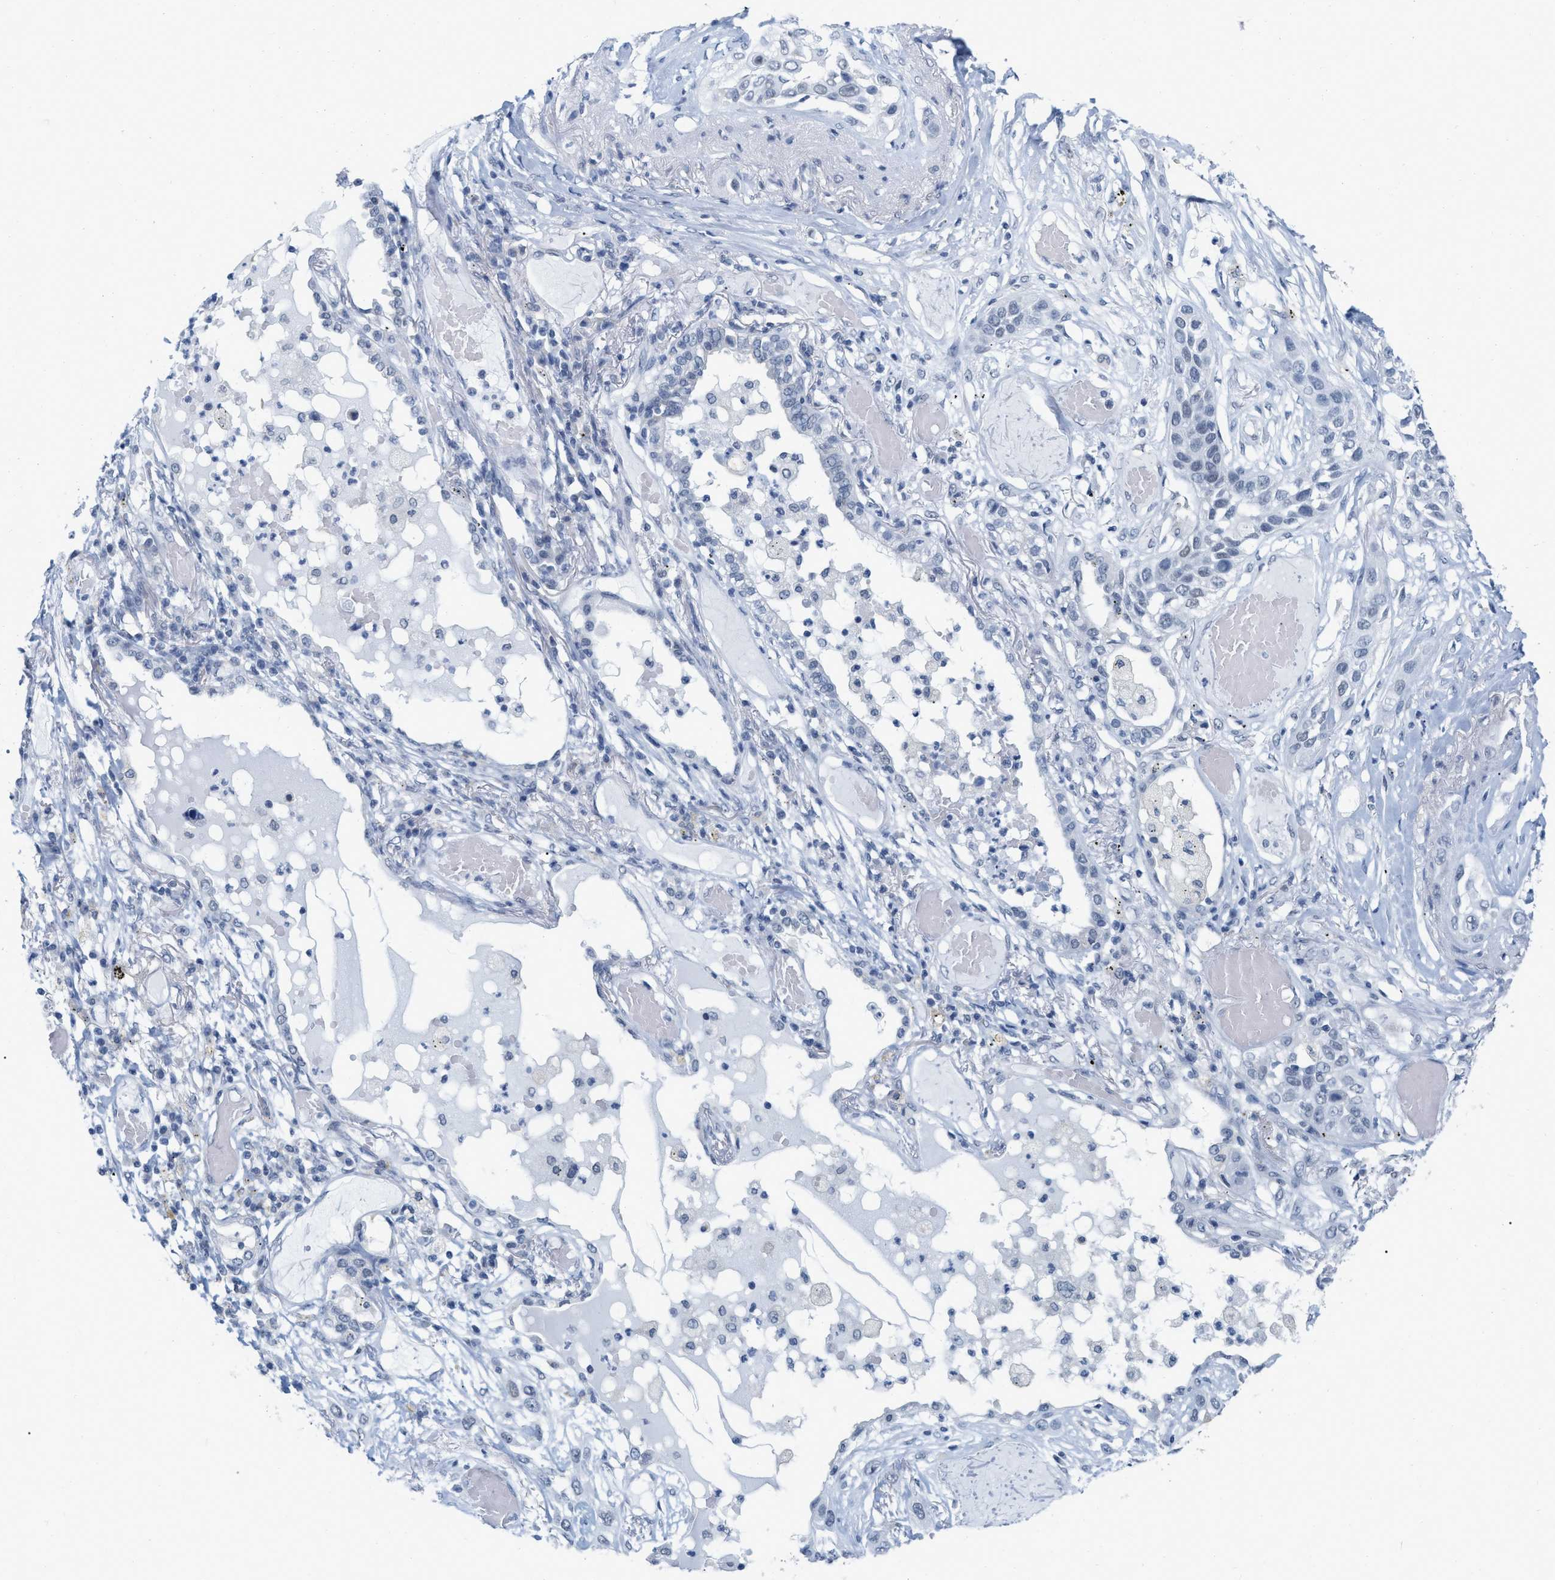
{"staining": {"intensity": "negative", "quantity": "none", "location": "none"}, "tissue": "lung cancer", "cell_type": "Tumor cells", "image_type": "cancer", "snomed": [{"axis": "morphology", "description": "Squamous cell carcinoma, NOS"}, {"axis": "topography", "description": "Lung"}], "caption": "This is an immunohistochemistry image of squamous cell carcinoma (lung). There is no staining in tumor cells.", "gene": "XIRP1", "patient": {"sex": "male", "age": 71}}